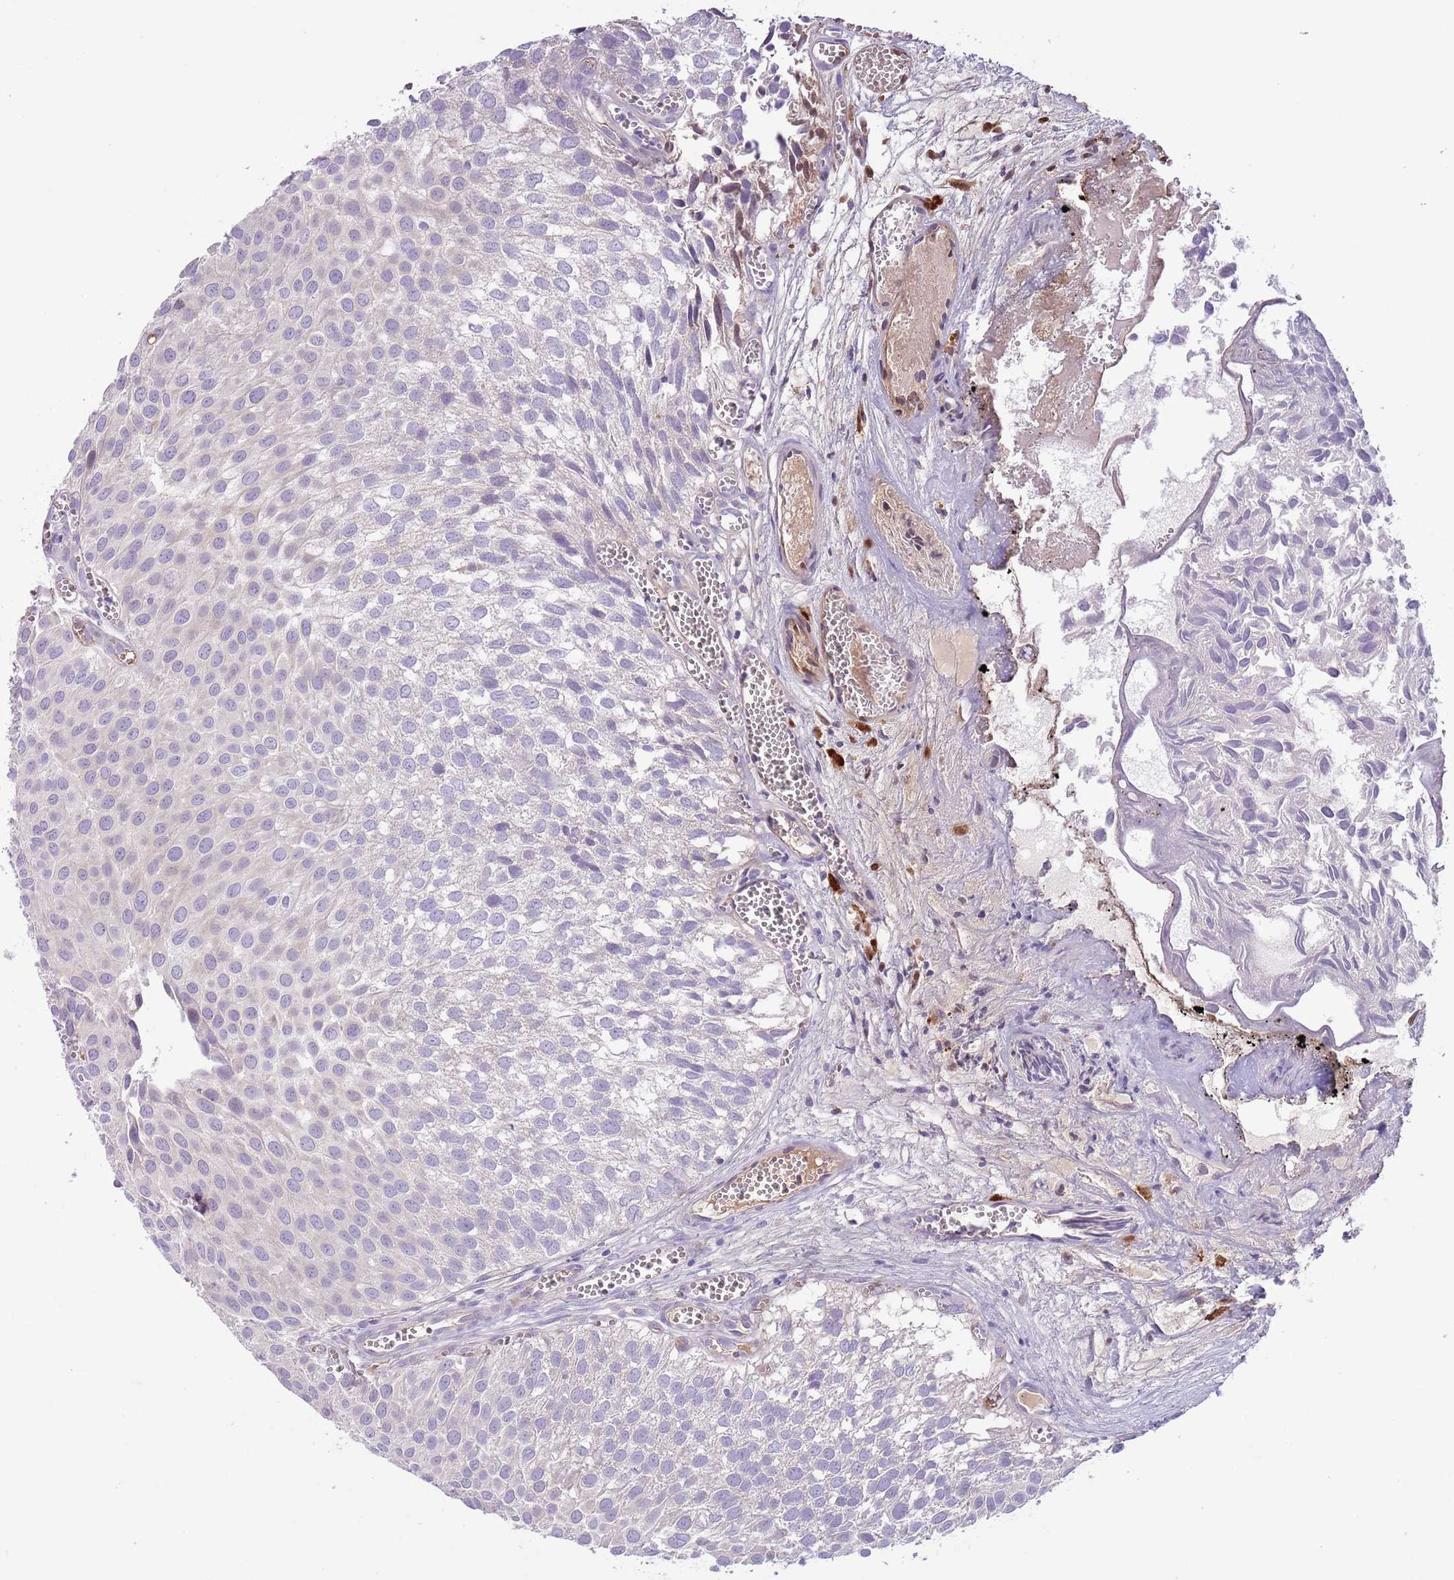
{"staining": {"intensity": "negative", "quantity": "none", "location": "none"}, "tissue": "urothelial cancer", "cell_type": "Tumor cells", "image_type": "cancer", "snomed": [{"axis": "morphology", "description": "Urothelial carcinoma, Low grade"}, {"axis": "topography", "description": "Urinary bladder"}], "caption": "Urothelial carcinoma (low-grade) stained for a protein using IHC displays no expression tumor cells.", "gene": "CFH", "patient": {"sex": "male", "age": 88}}